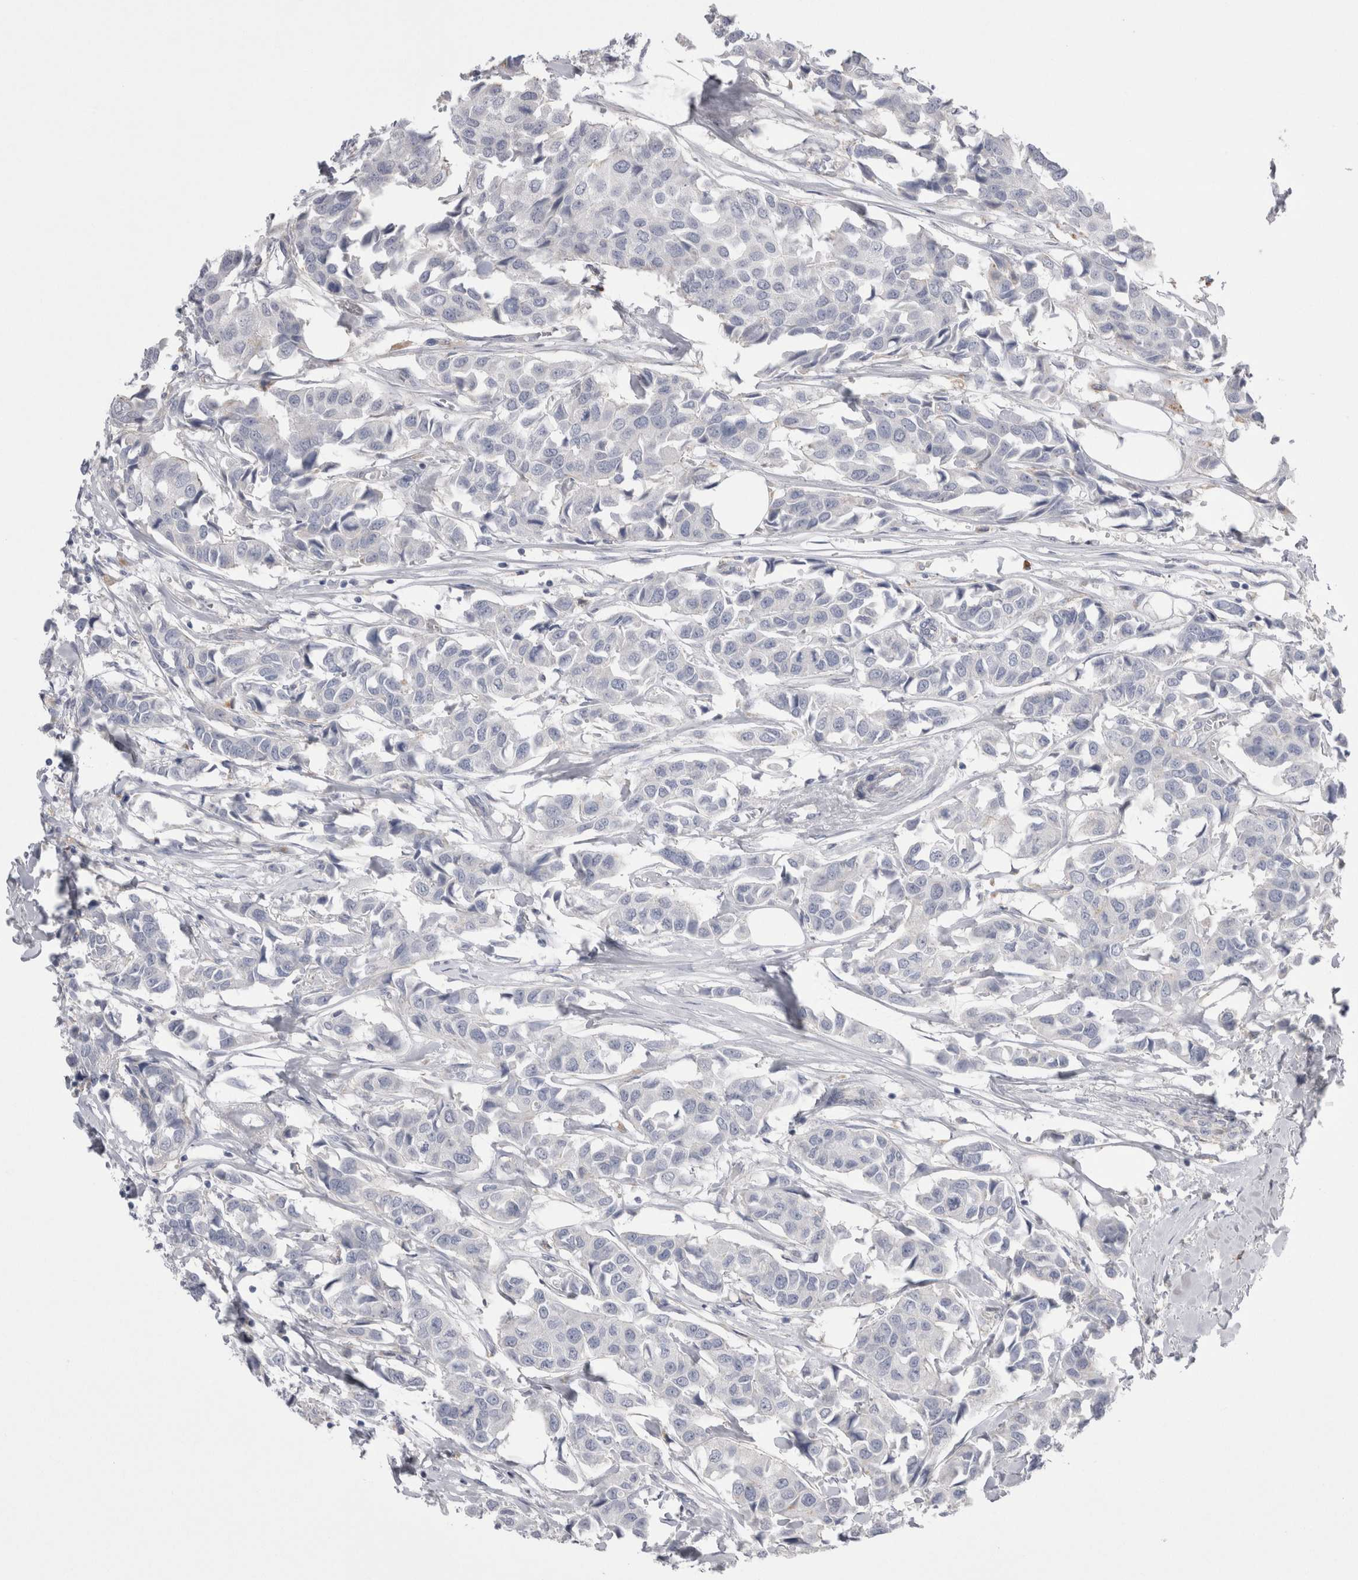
{"staining": {"intensity": "negative", "quantity": "none", "location": "none"}, "tissue": "breast cancer", "cell_type": "Tumor cells", "image_type": "cancer", "snomed": [{"axis": "morphology", "description": "Duct carcinoma"}, {"axis": "topography", "description": "Breast"}], "caption": "This is a image of immunohistochemistry staining of breast cancer, which shows no expression in tumor cells. (Immunohistochemistry (ihc), brightfield microscopy, high magnification).", "gene": "EPDR1", "patient": {"sex": "female", "age": 80}}